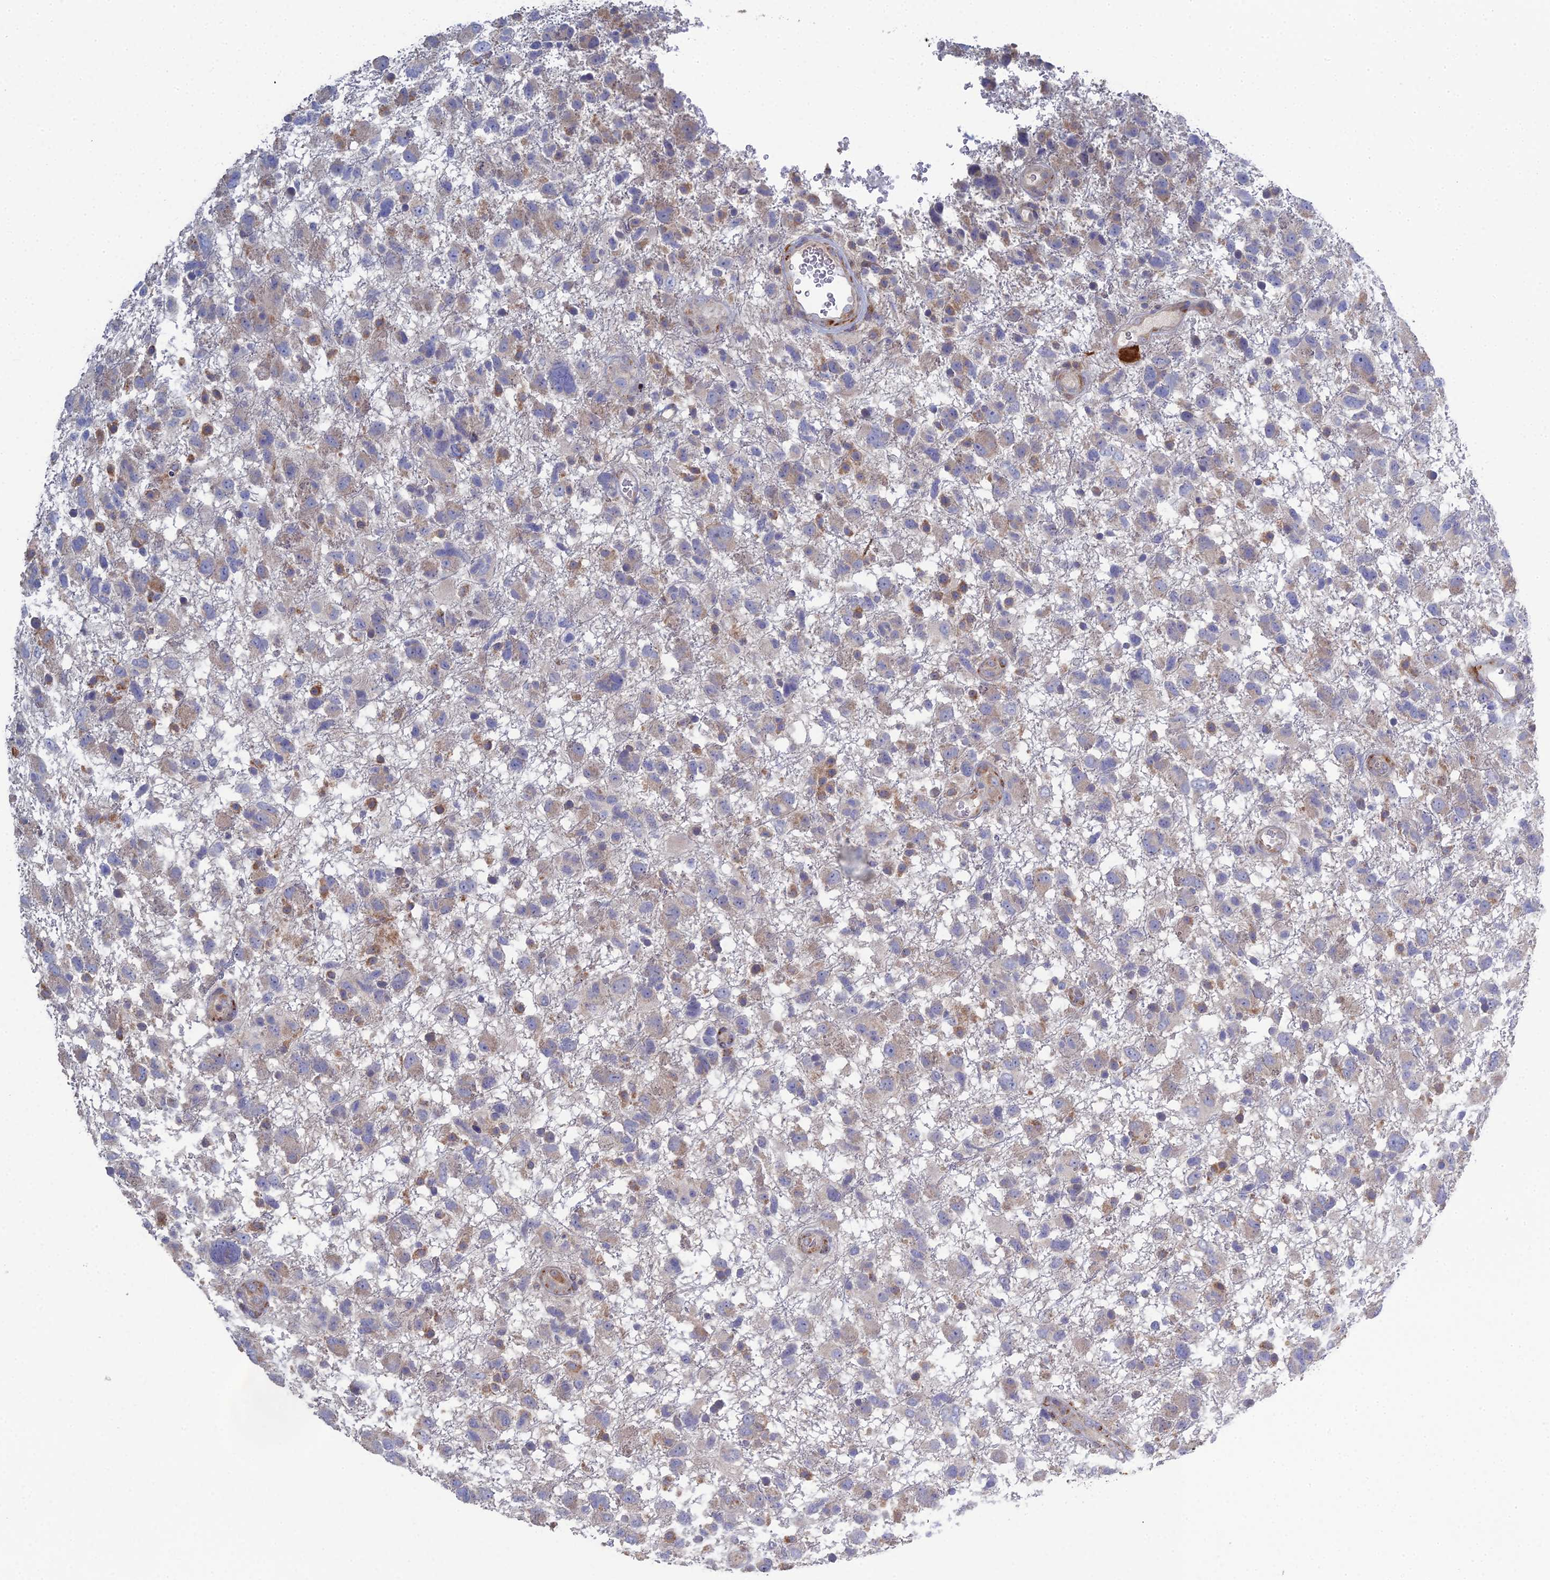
{"staining": {"intensity": "moderate", "quantity": "<25%", "location": "cytoplasmic/membranous"}, "tissue": "glioma", "cell_type": "Tumor cells", "image_type": "cancer", "snomed": [{"axis": "morphology", "description": "Glioma, malignant, High grade"}, {"axis": "topography", "description": "Brain"}], "caption": "The immunohistochemical stain labels moderate cytoplasmic/membranous expression in tumor cells of high-grade glioma (malignant) tissue.", "gene": "TRAPPC6A", "patient": {"sex": "male", "age": 61}}